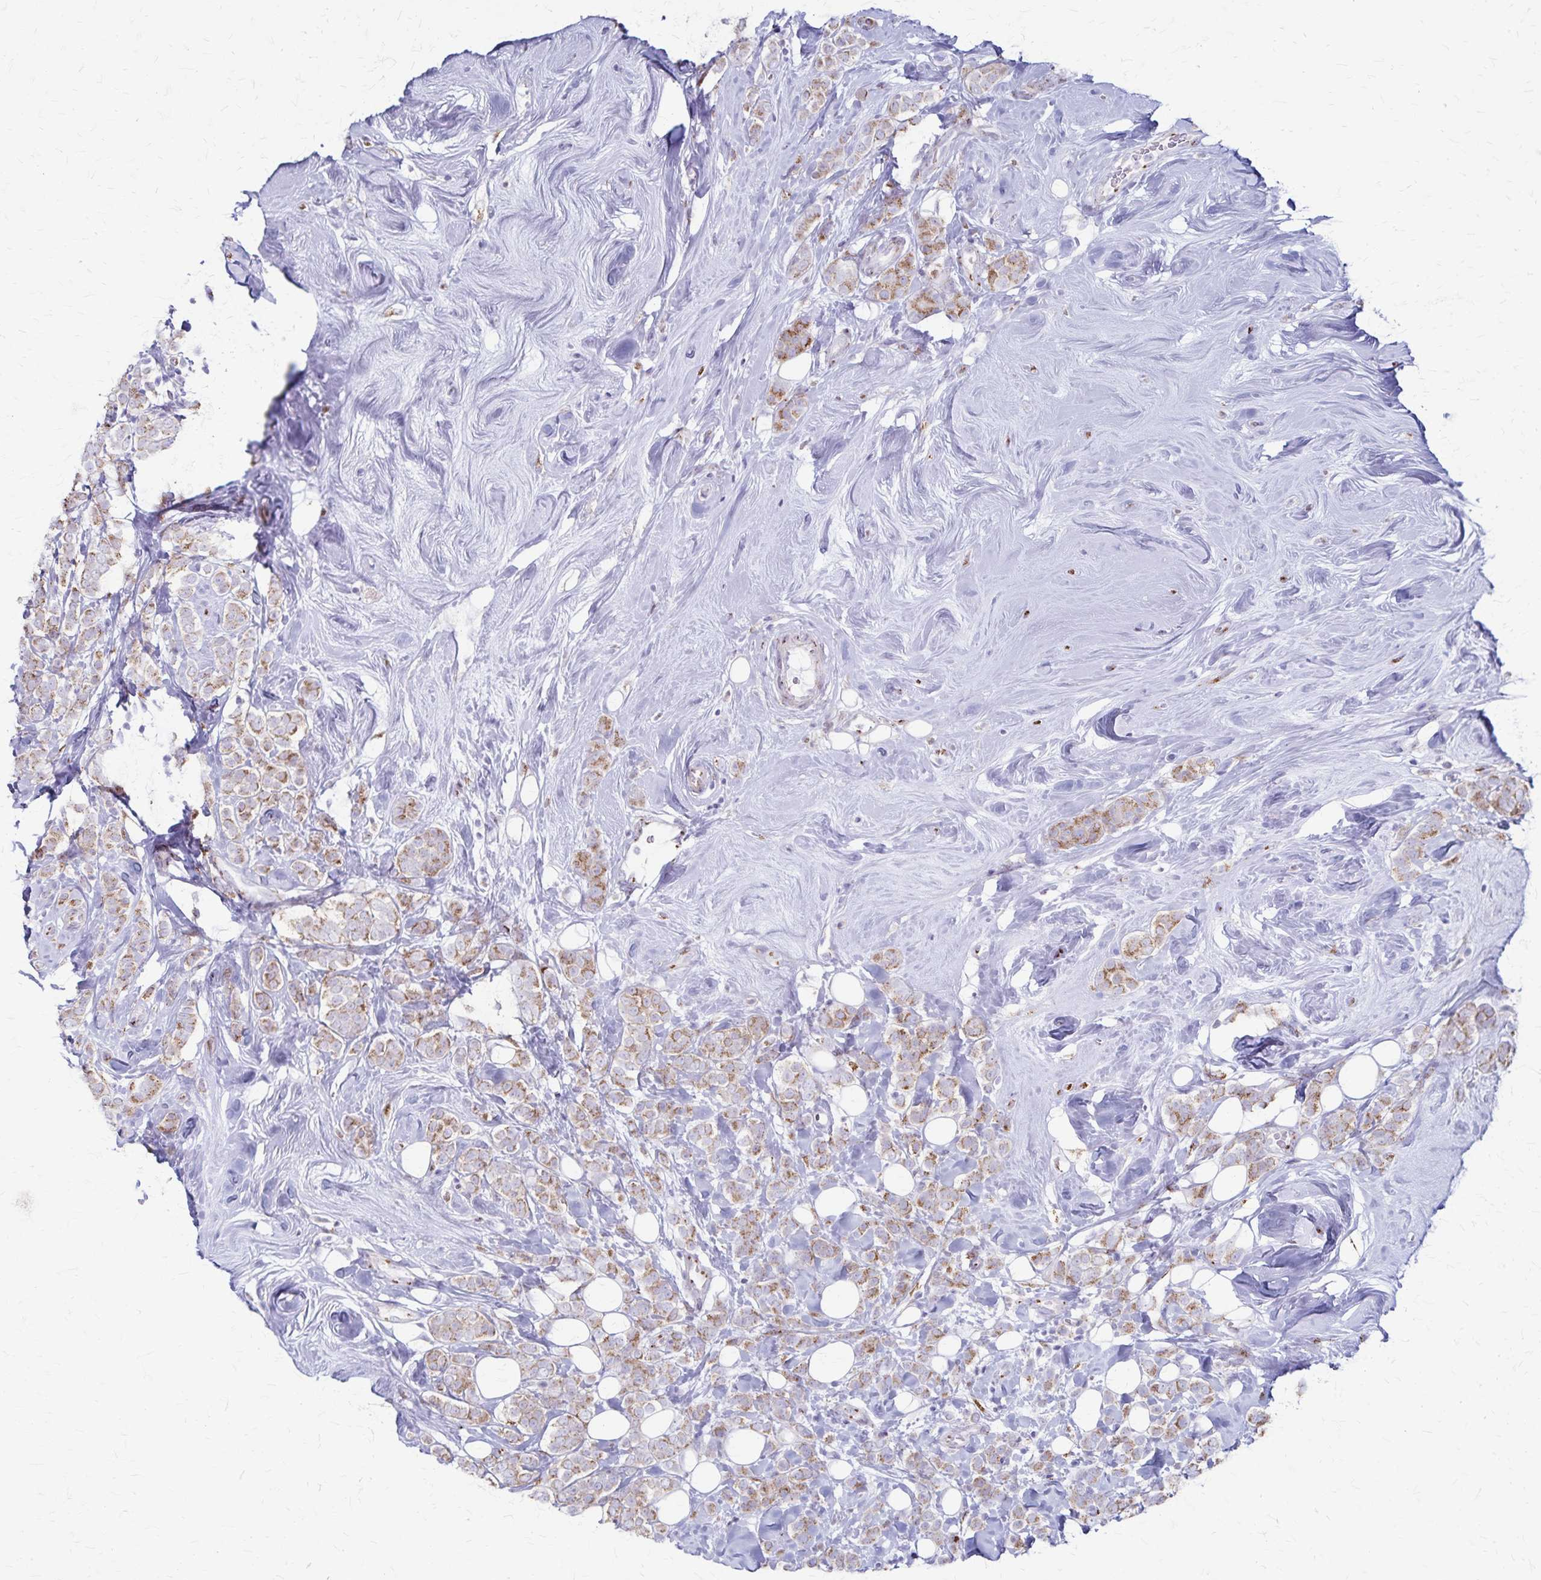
{"staining": {"intensity": "weak", "quantity": ">75%", "location": "cytoplasmic/membranous"}, "tissue": "breast cancer", "cell_type": "Tumor cells", "image_type": "cancer", "snomed": [{"axis": "morphology", "description": "Lobular carcinoma"}, {"axis": "topography", "description": "Breast"}], "caption": "A brown stain highlights weak cytoplasmic/membranous staining of a protein in human lobular carcinoma (breast) tumor cells.", "gene": "MCFD2", "patient": {"sex": "female", "age": 49}}